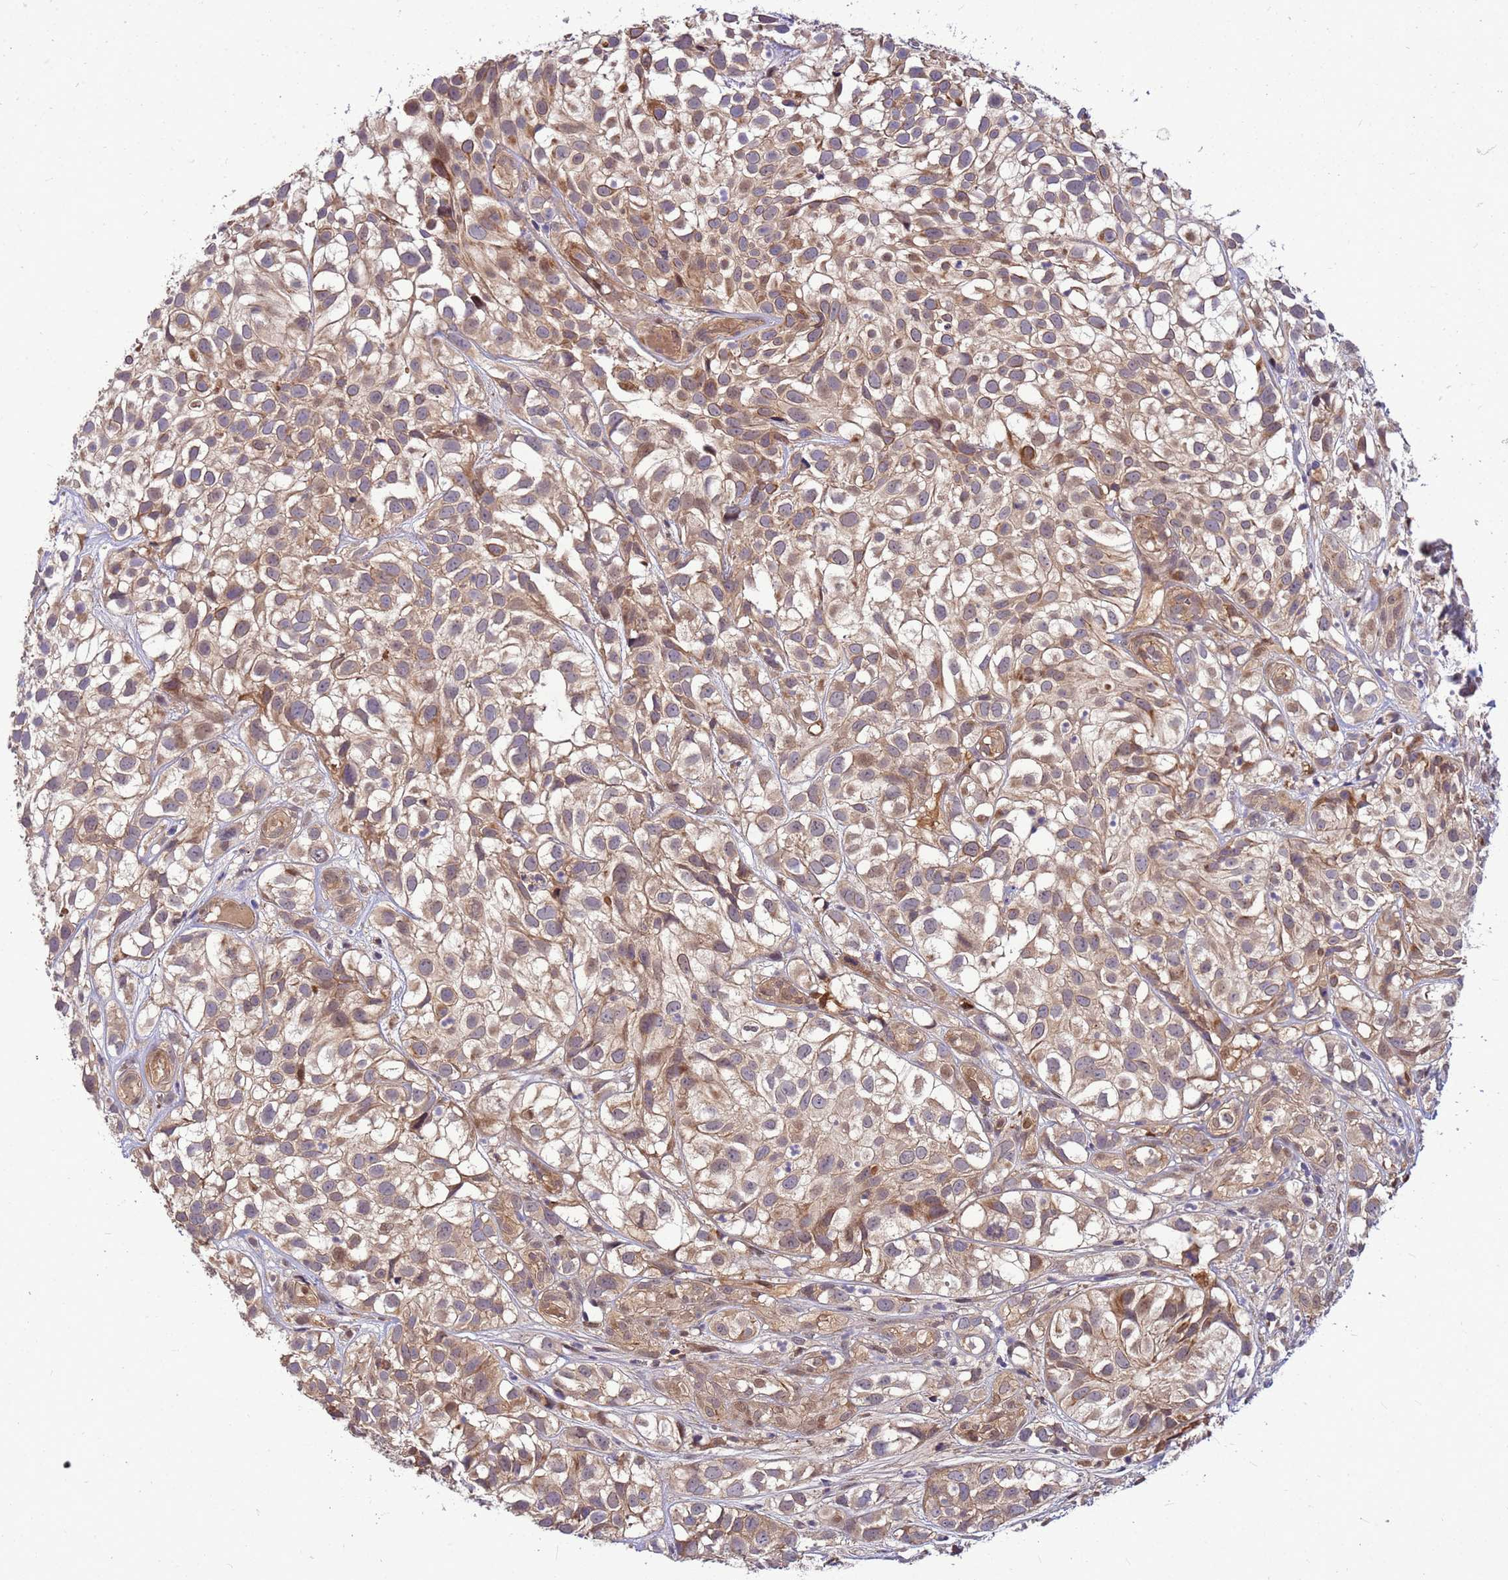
{"staining": {"intensity": "weak", "quantity": ">75%", "location": "cytoplasmic/membranous"}, "tissue": "urothelial cancer", "cell_type": "Tumor cells", "image_type": "cancer", "snomed": [{"axis": "morphology", "description": "Urothelial carcinoma, High grade"}, {"axis": "topography", "description": "Urinary bladder"}], "caption": "A brown stain labels weak cytoplasmic/membranous staining of a protein in human urothelial cancer tumor cells.", "gene": "DUS4L", "patient": {"sex": "male", "age": 56}}